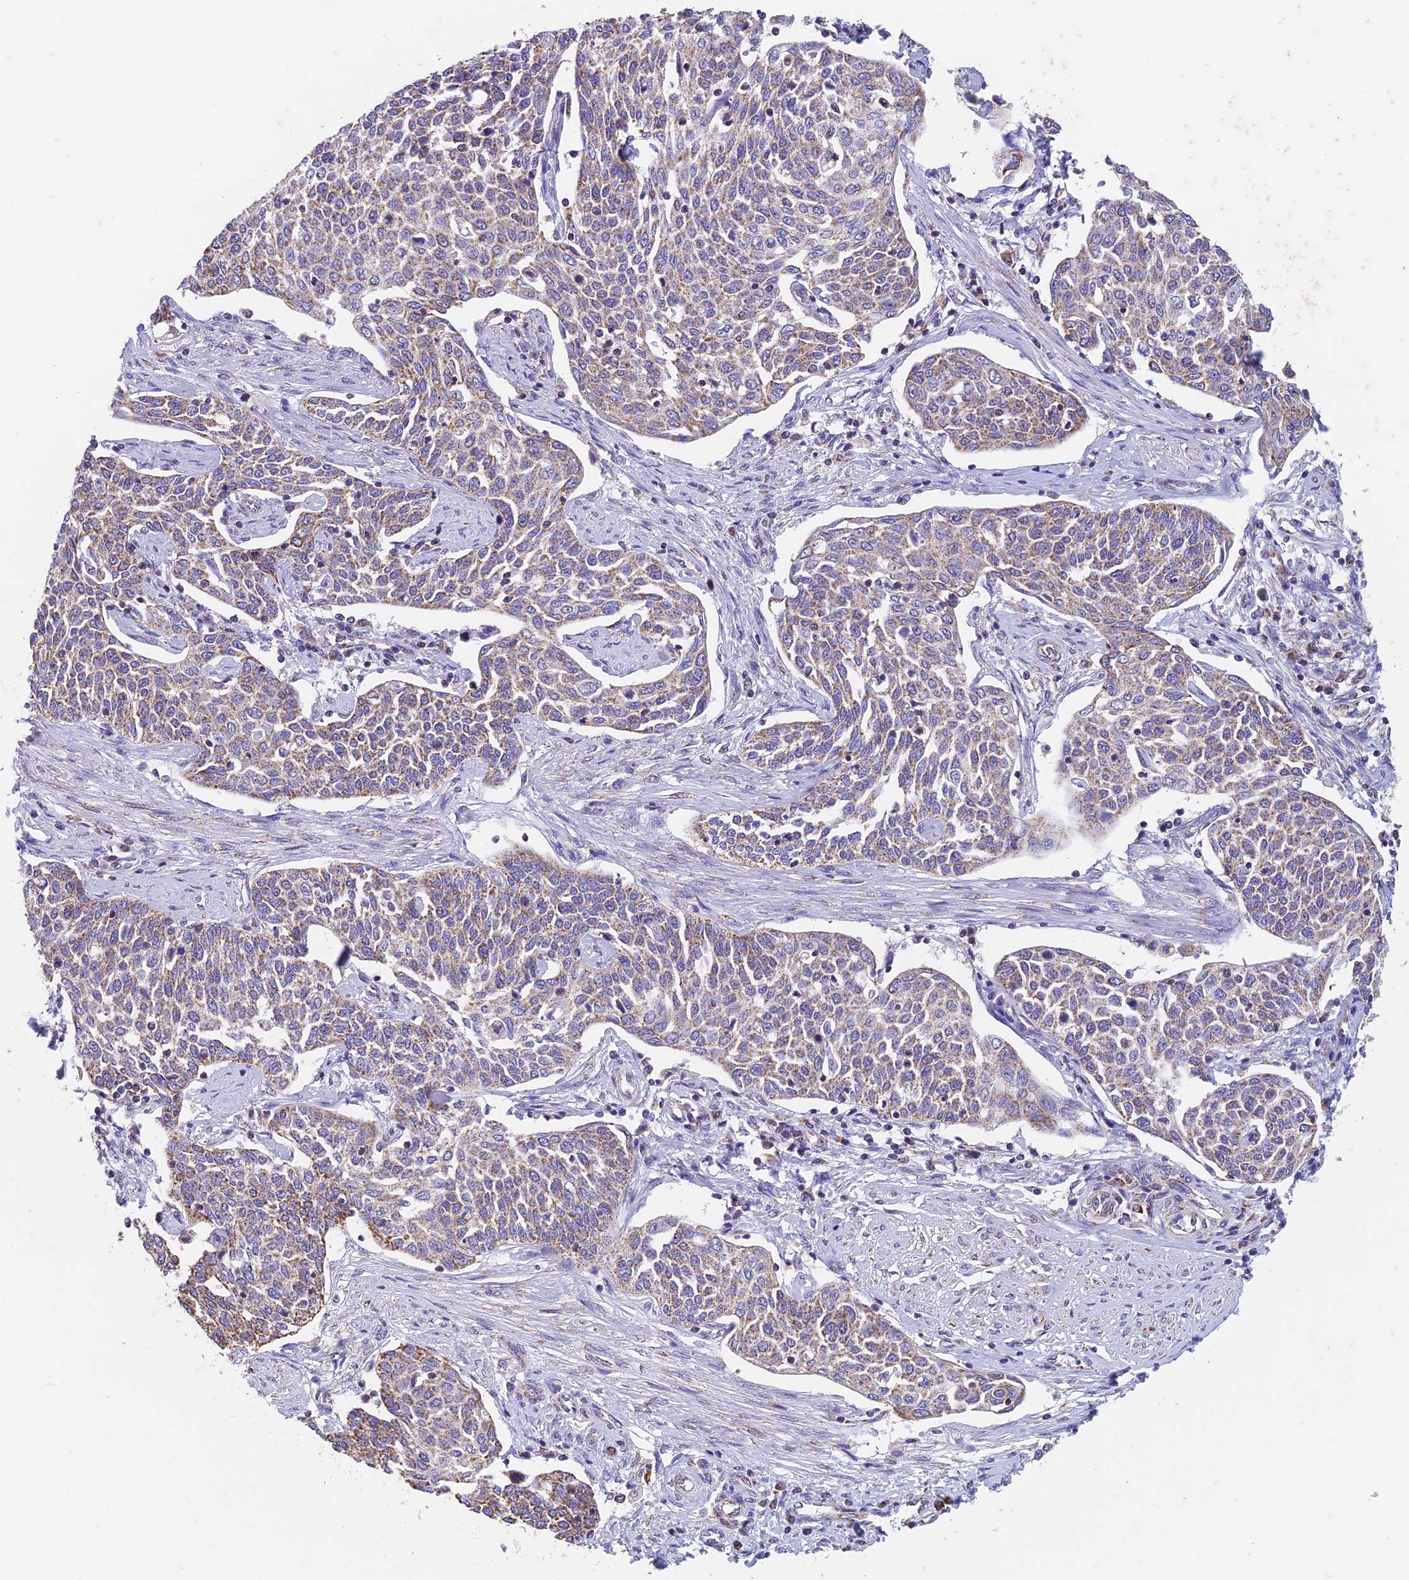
{"staining": {"intensity": "moderate", "quantity": "25%-75%", "location": "cytoplasmic/membranous"}, "tissue": "cervical cancer", "cell_type": "Tumor cells", "image_type": "cancer", "snomed": [{"axis": "morphology", "description": "Squamous cell carcinoma, NOS"}, {"axis": "topography", "description": "Cervix"}], "caption": "Immunohistochemical staining of cervical squamous cell carcinoma displays medium levels of moderate cytoplasmic/membranous positivity in approximately 25%-75% of tumor cells.", "gene": "ZNF181", "patient": {"sex": "female", "age": 34}}